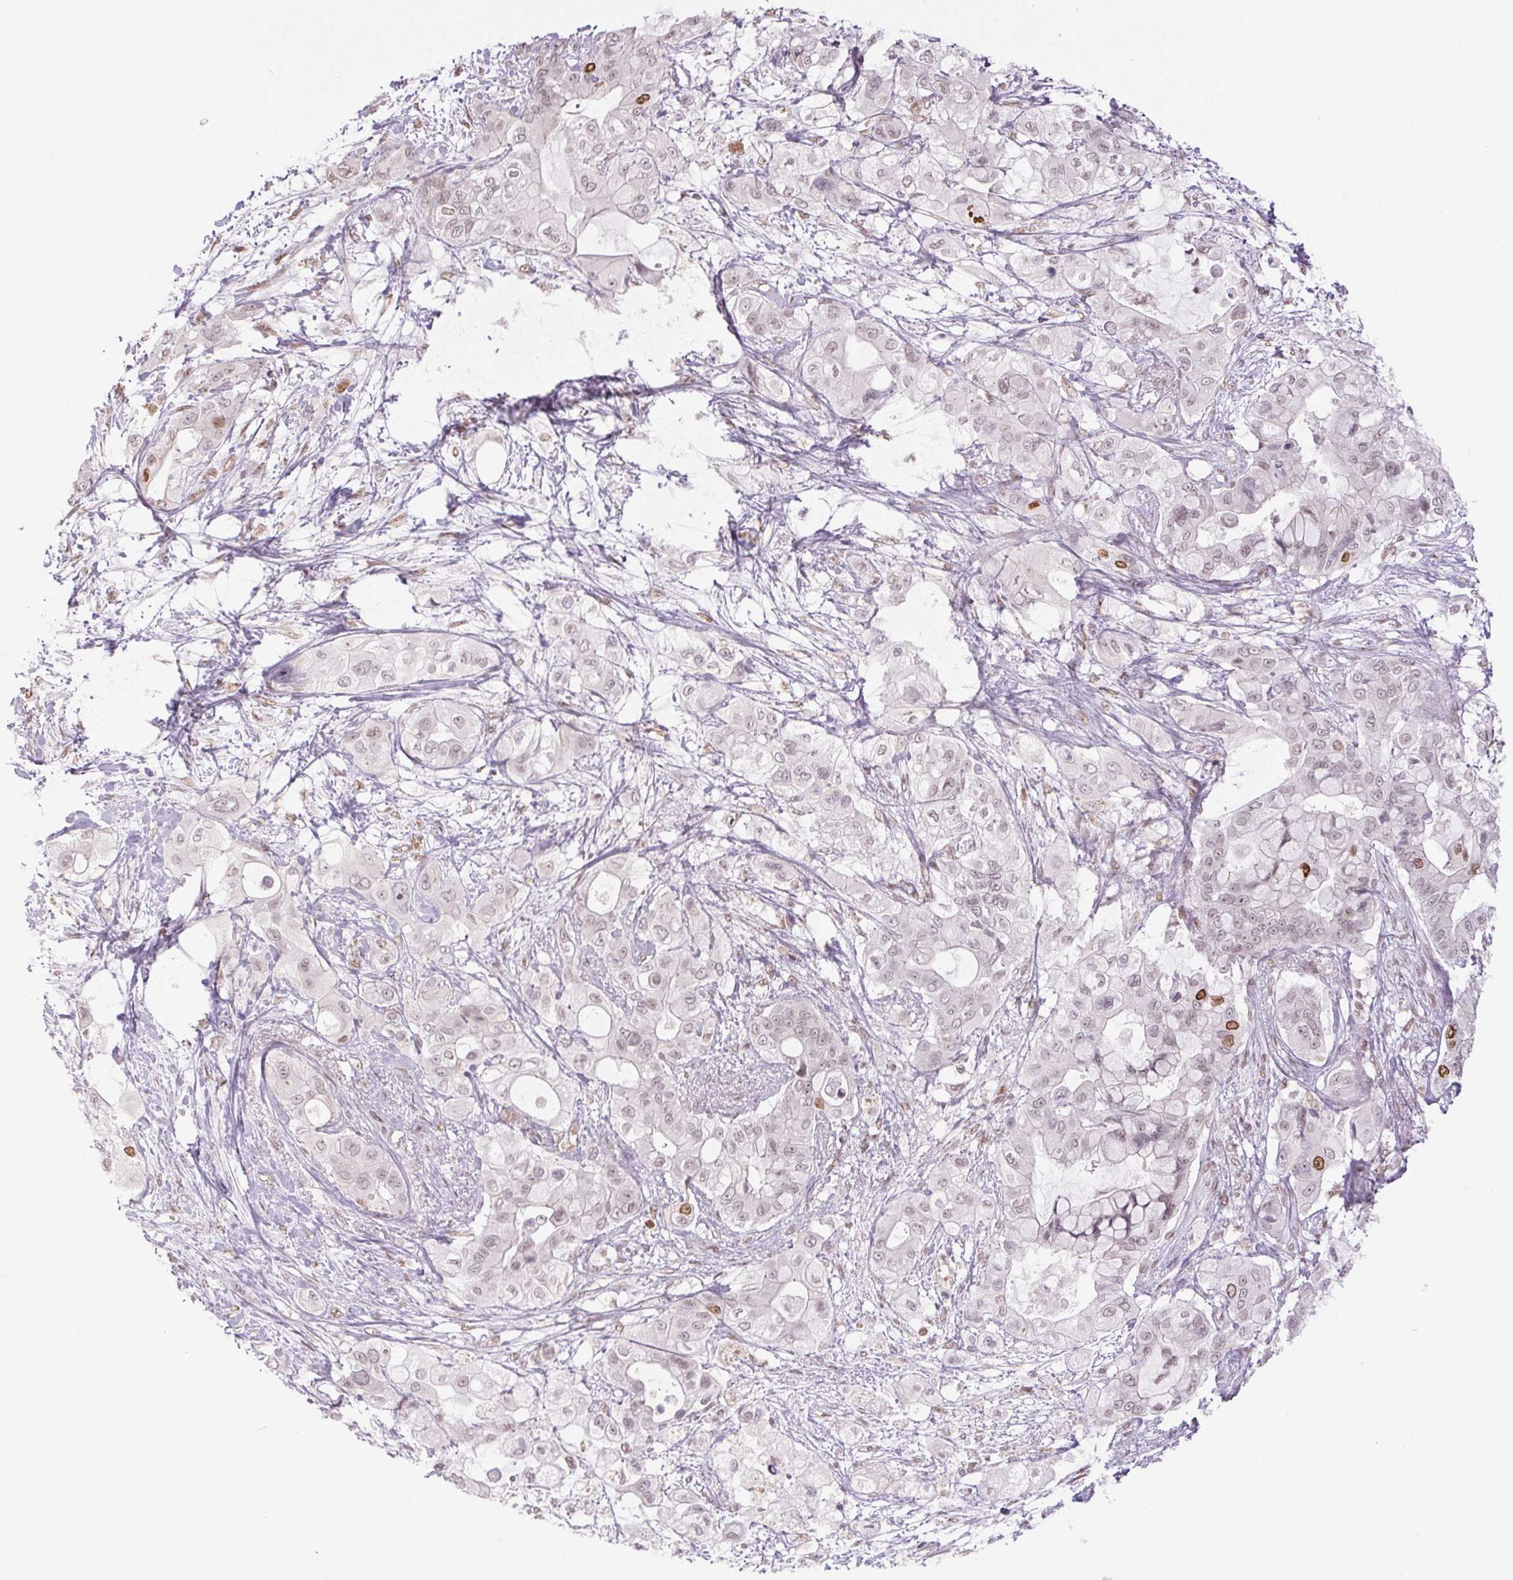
{"staining": {"intensity": "strong", "quantity": "<25%", "location": "nuclear"}, "tissue": "pancreatic cancer", "cell_type": "Tumor cells", "image_type": "cancer", "snomed": [{"axis": "morphology", "description": "Adenocarcinoma, NOS"}, {"axis": "topography", "description": "Pancreas"}], "caption": "The histopathology image shows immunohistochemical staining of pancreatic cancer (adenocarcinoma). There is strong nuclear expression is seen in about <25% of tumor cells.", "gene": "SMIM6", "patient": {"sex": "male", "age": 71}}